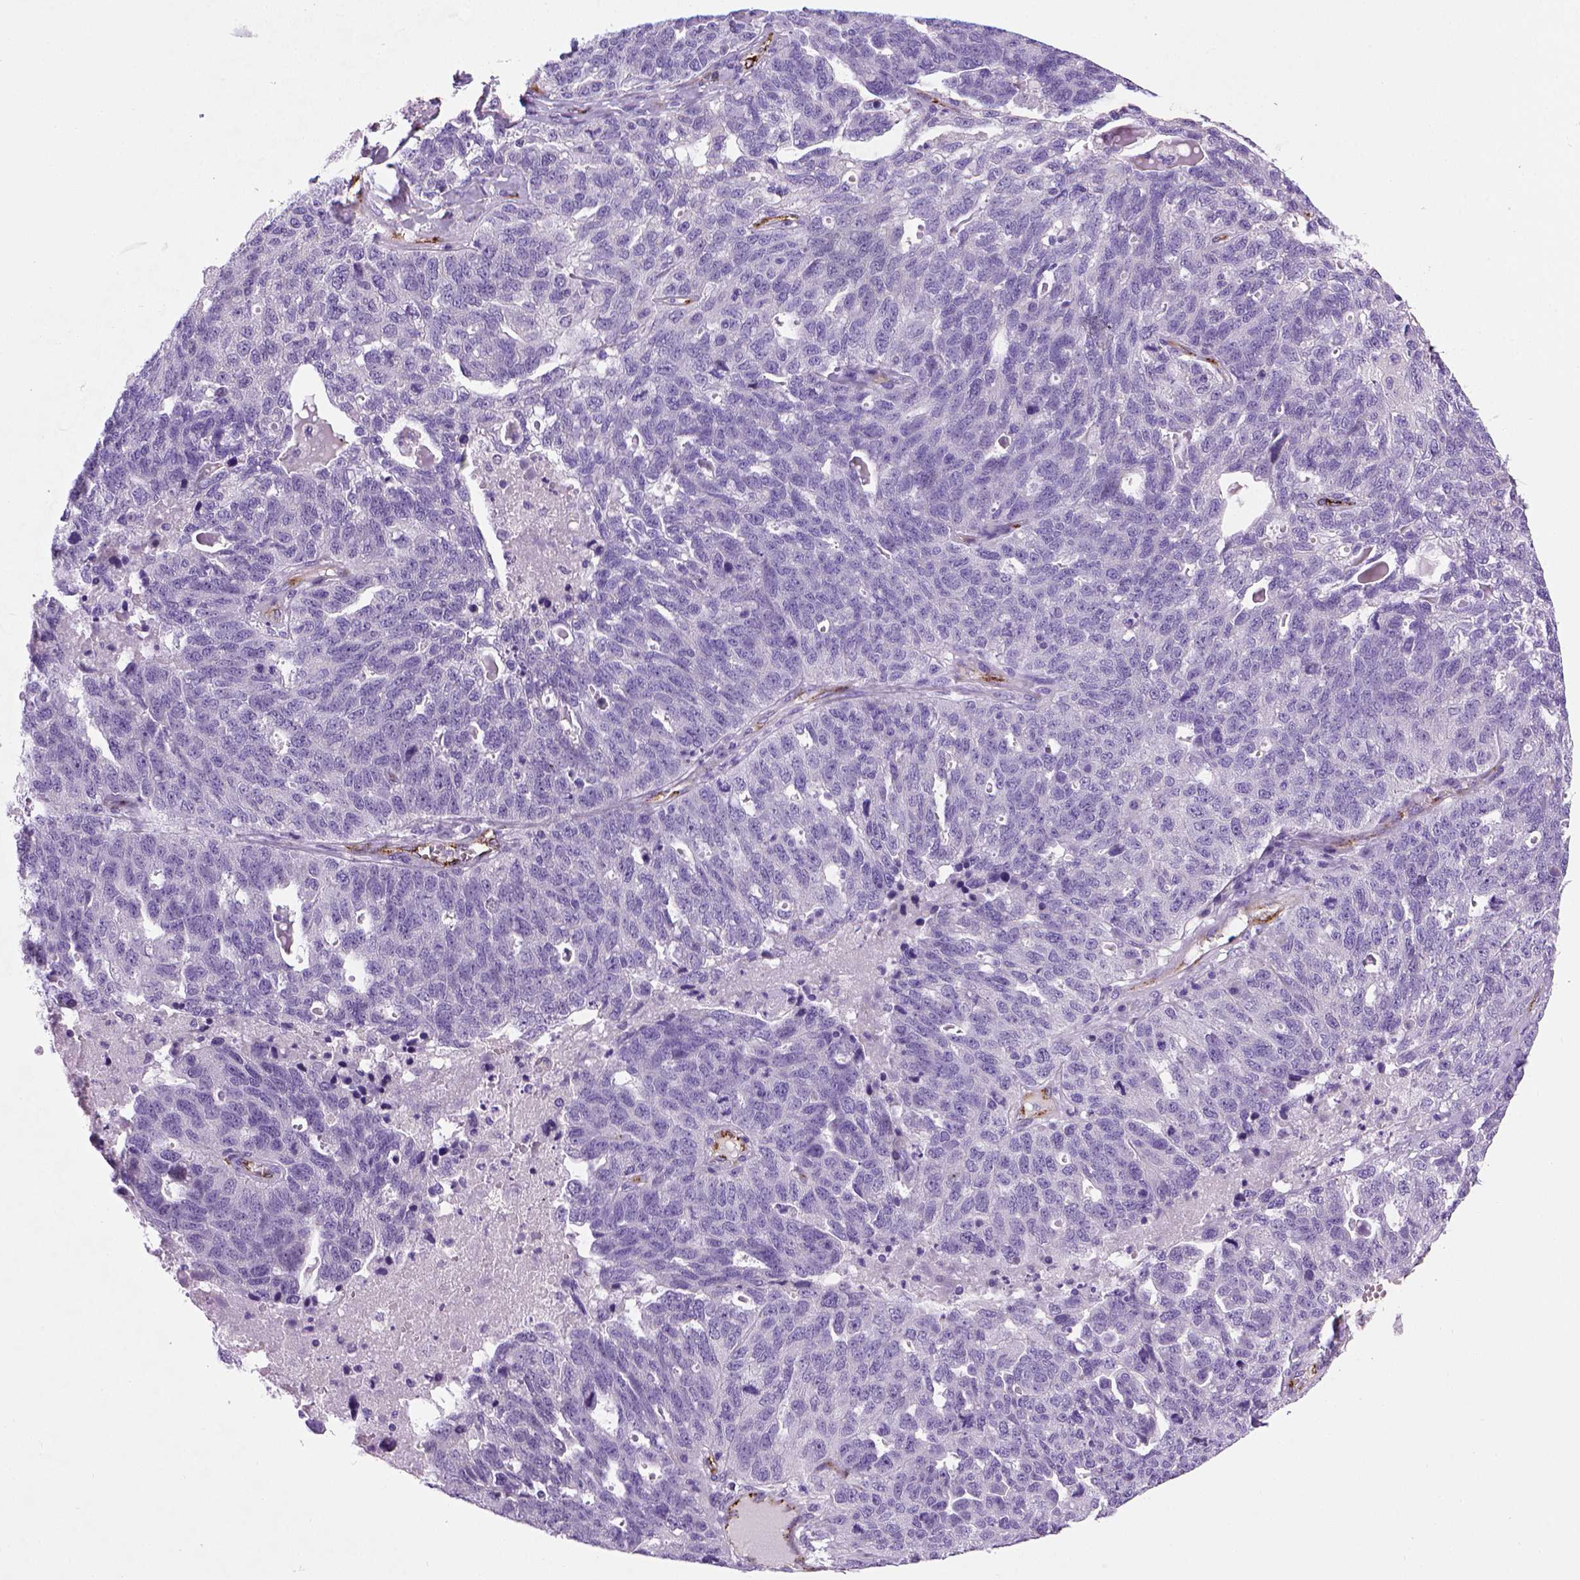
{"staining": {"intensity": "negative", "quantity": "none", "location": "none"}, "tissue": "ovarian cancer", "cell_type": "Tumor cells", "image_type": "cancer", "snomed": [{"axis": "morphology", "description": "Cystadenocarcinoma, serous, NOS"}, {"axis": "topography", "description": "Ovary"}], "caption": "High magnification brightfield microscopy of ovarian cancer stained with DAB (brown) and counterstained with hematoxylin (blue): tumor cells show no significant expression.", "gene": "VWF", "patient": {"sex": "female", "age": 71}}